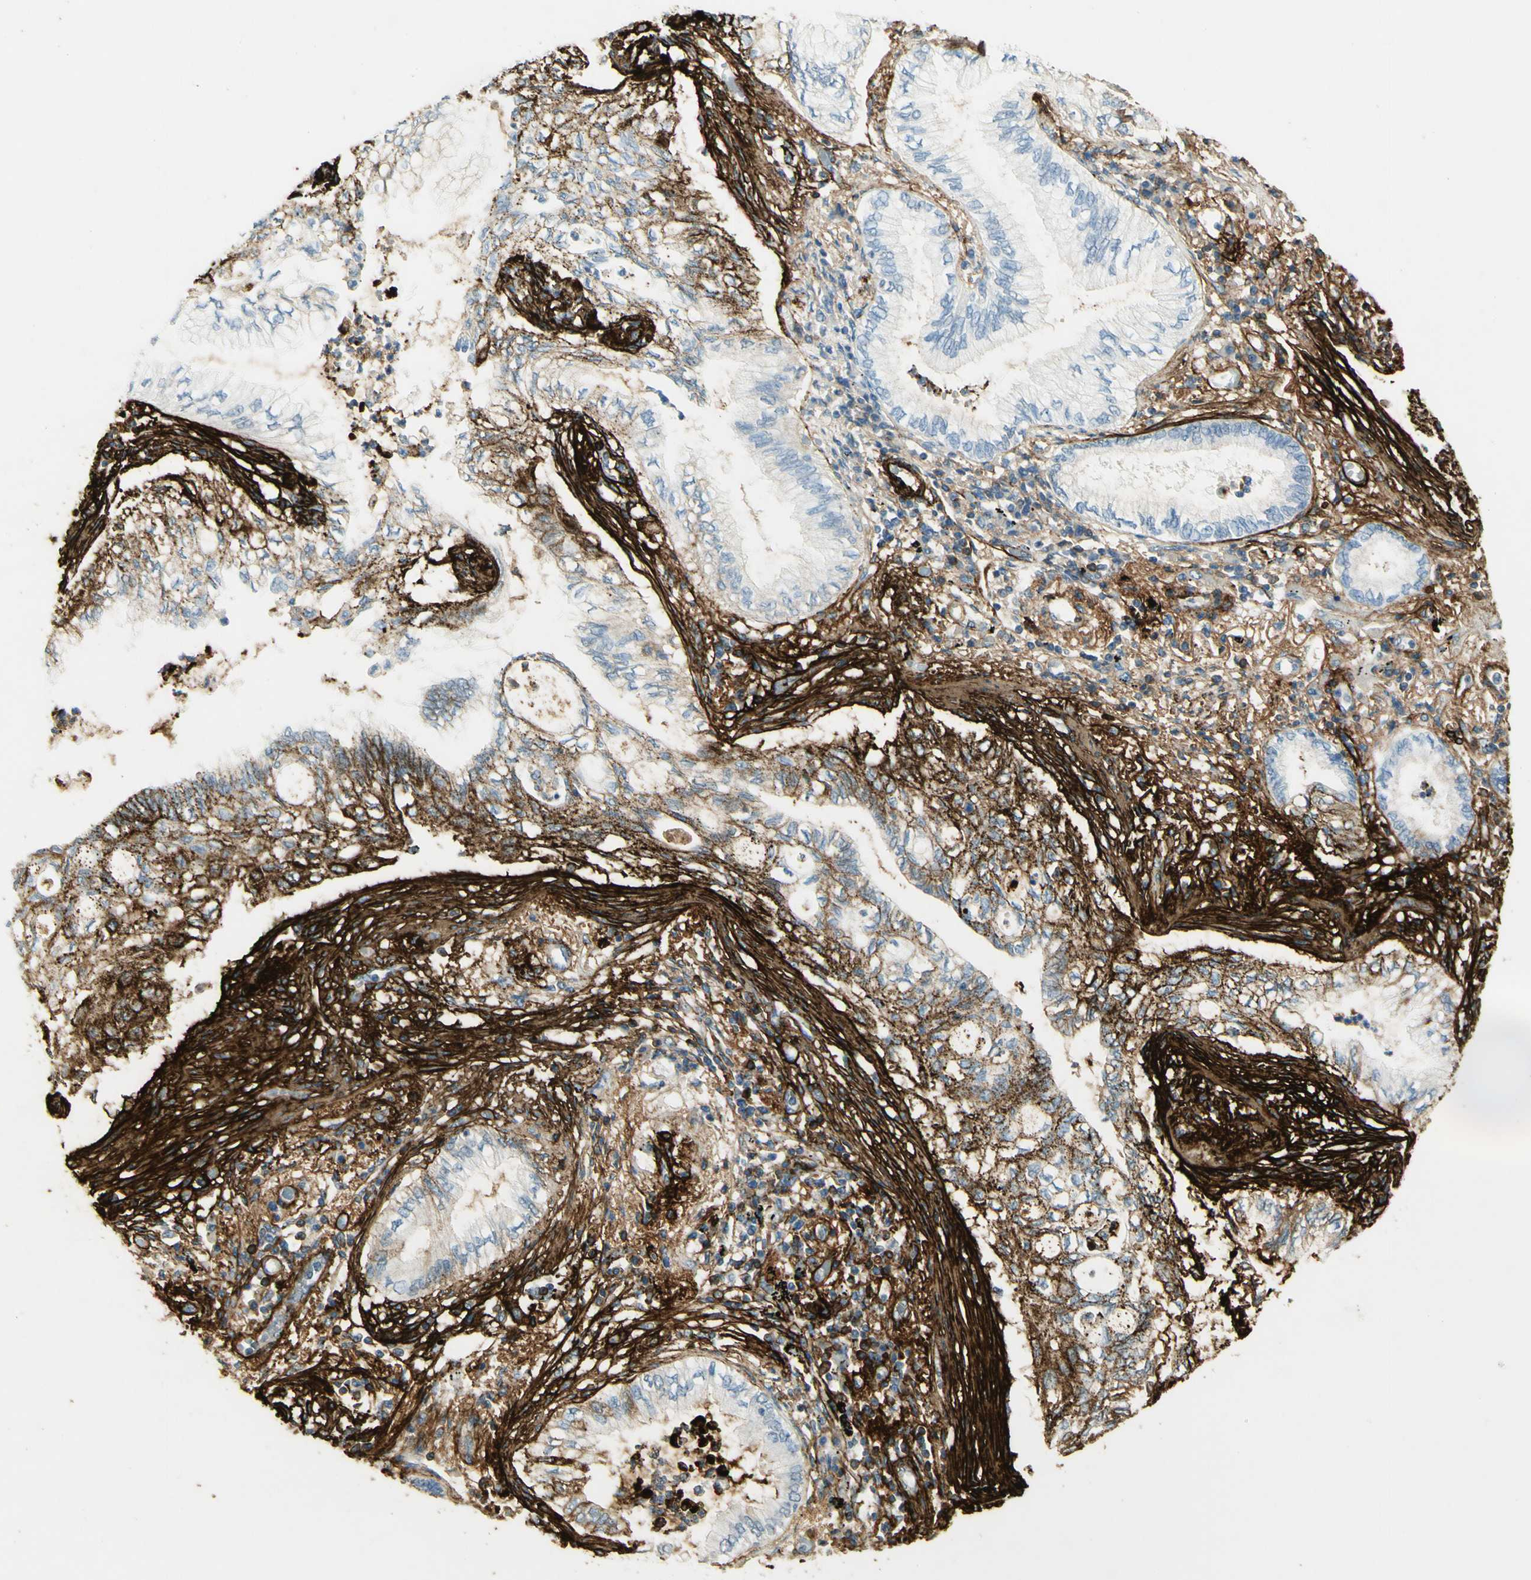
{"staining": {"intensity": "moderate", "quantity": "<25%", "location": "cytoplasmic/membranous"}, "tissue": "lung cancer", "cell_type": "Tumor cells", "image_type": "cancer", "snomed": [{"axis": "morphology", "description": "Normal tissue, NOS"}, {"axis": "morphology", "description": "Adenocarcinoma, NOS"}, {"axis": "topography", "description": "Bronchus"}, {"axis": "topography", "description": "Lung"}], "caption": "This photomicrograph displays IHC staining of lung adenocarcinoma, with low moderate cytoplasmic/membranous positivity in approximately <25% of tumor cells.", "gene": "TNN", "patient": {"sex": "female", "age": 70}}